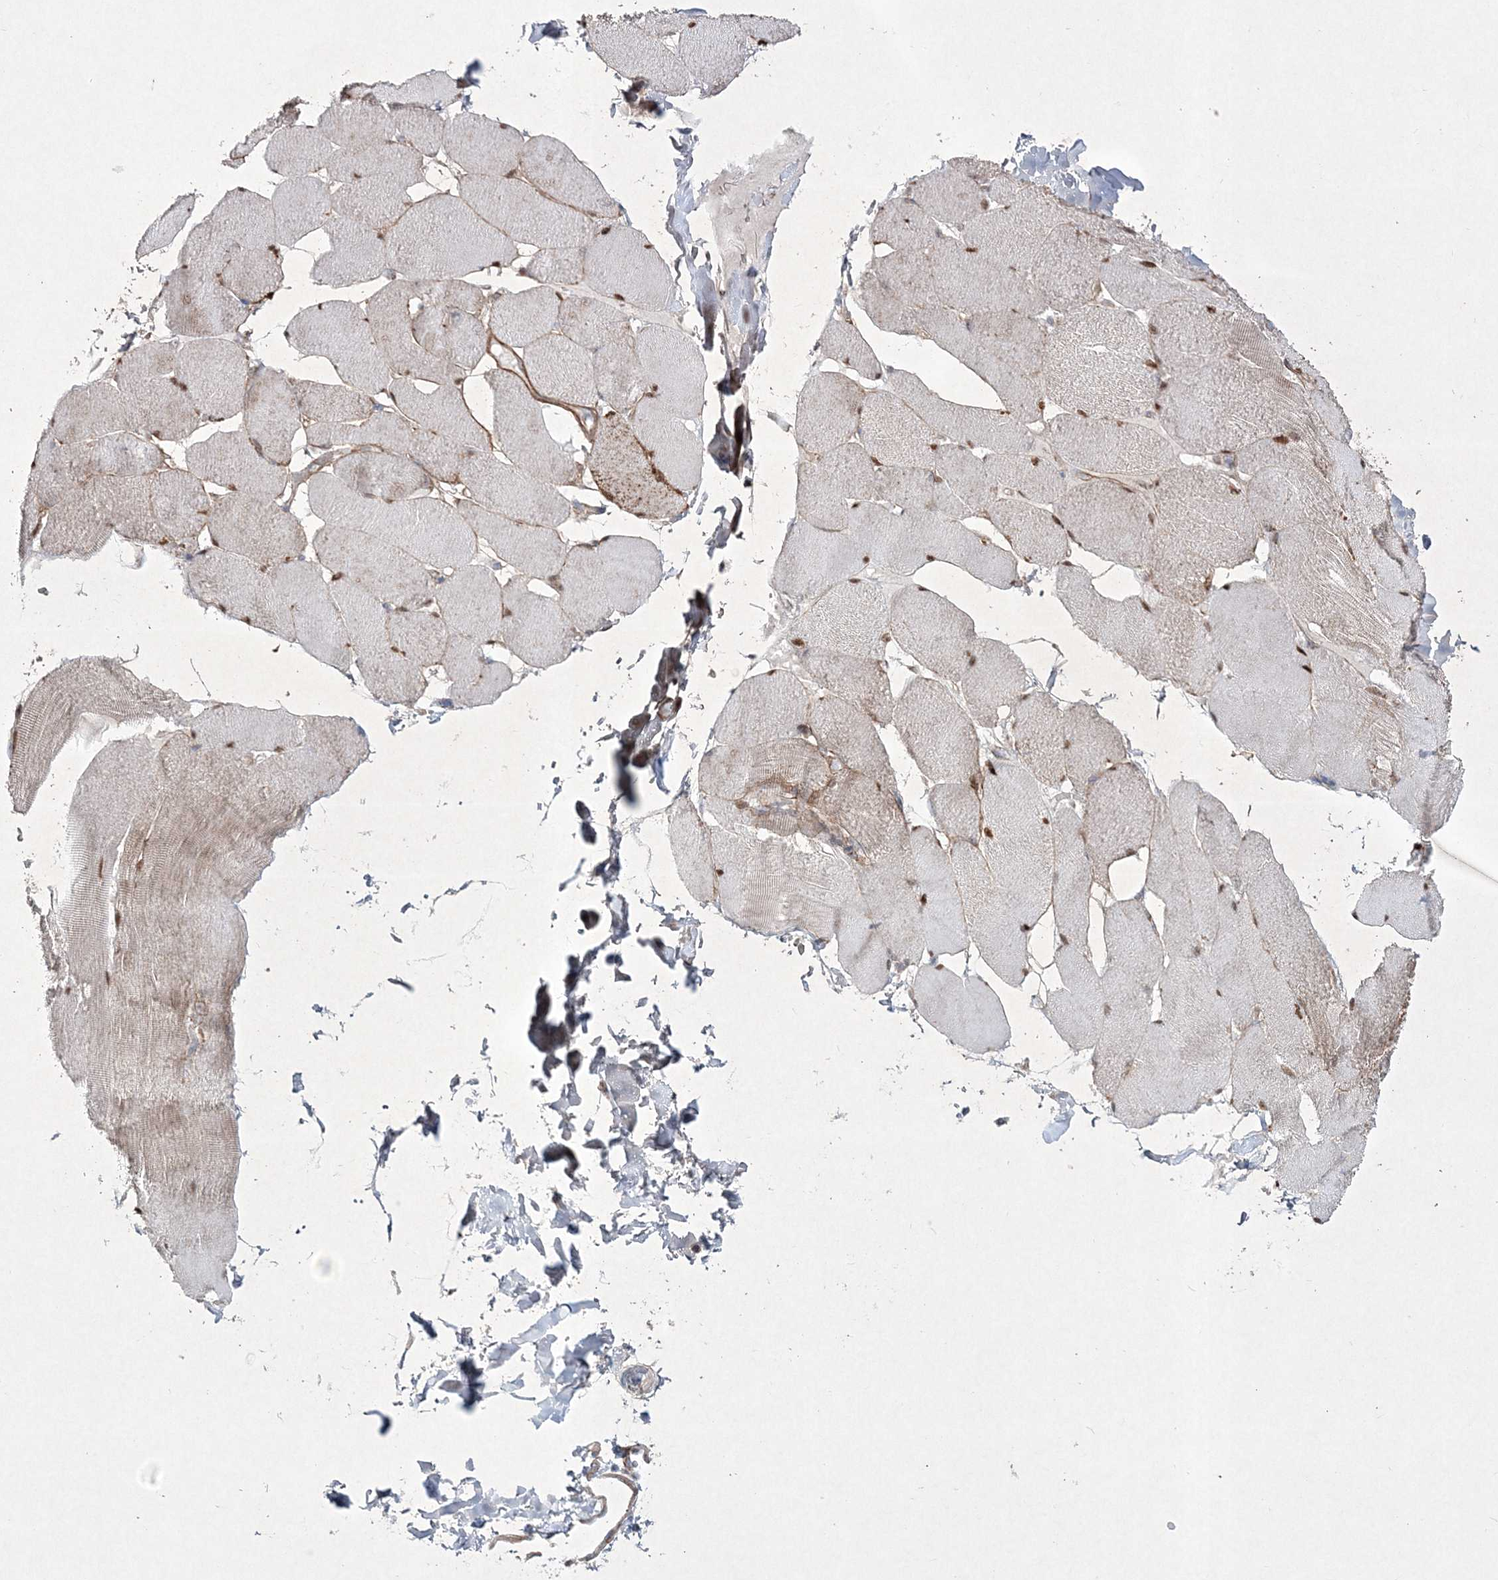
{"staining": {"intensity": "moderate", "quantity": ">75%", "location": "nuclear"}, "tissue": "skeletal muscle", "cell_type": "Myocytes", "image_type": "normal", "snomed": [{"axis": "morphology", "description": "Normal tissue, NOS"}, {"axis": "topography", "description": "Skin"}, {"axis": "topography", "description": "Skeletal muscle"}], "caption": "Skeletal muscle stained with DAB (3,3'-diaminobenzidine) IHC demonstrates medium levels of moderate nuclear staining in approximately >75% of myocytes.", "gene": "RICTOR", "patient": {"sex": "male", "age": 83}}